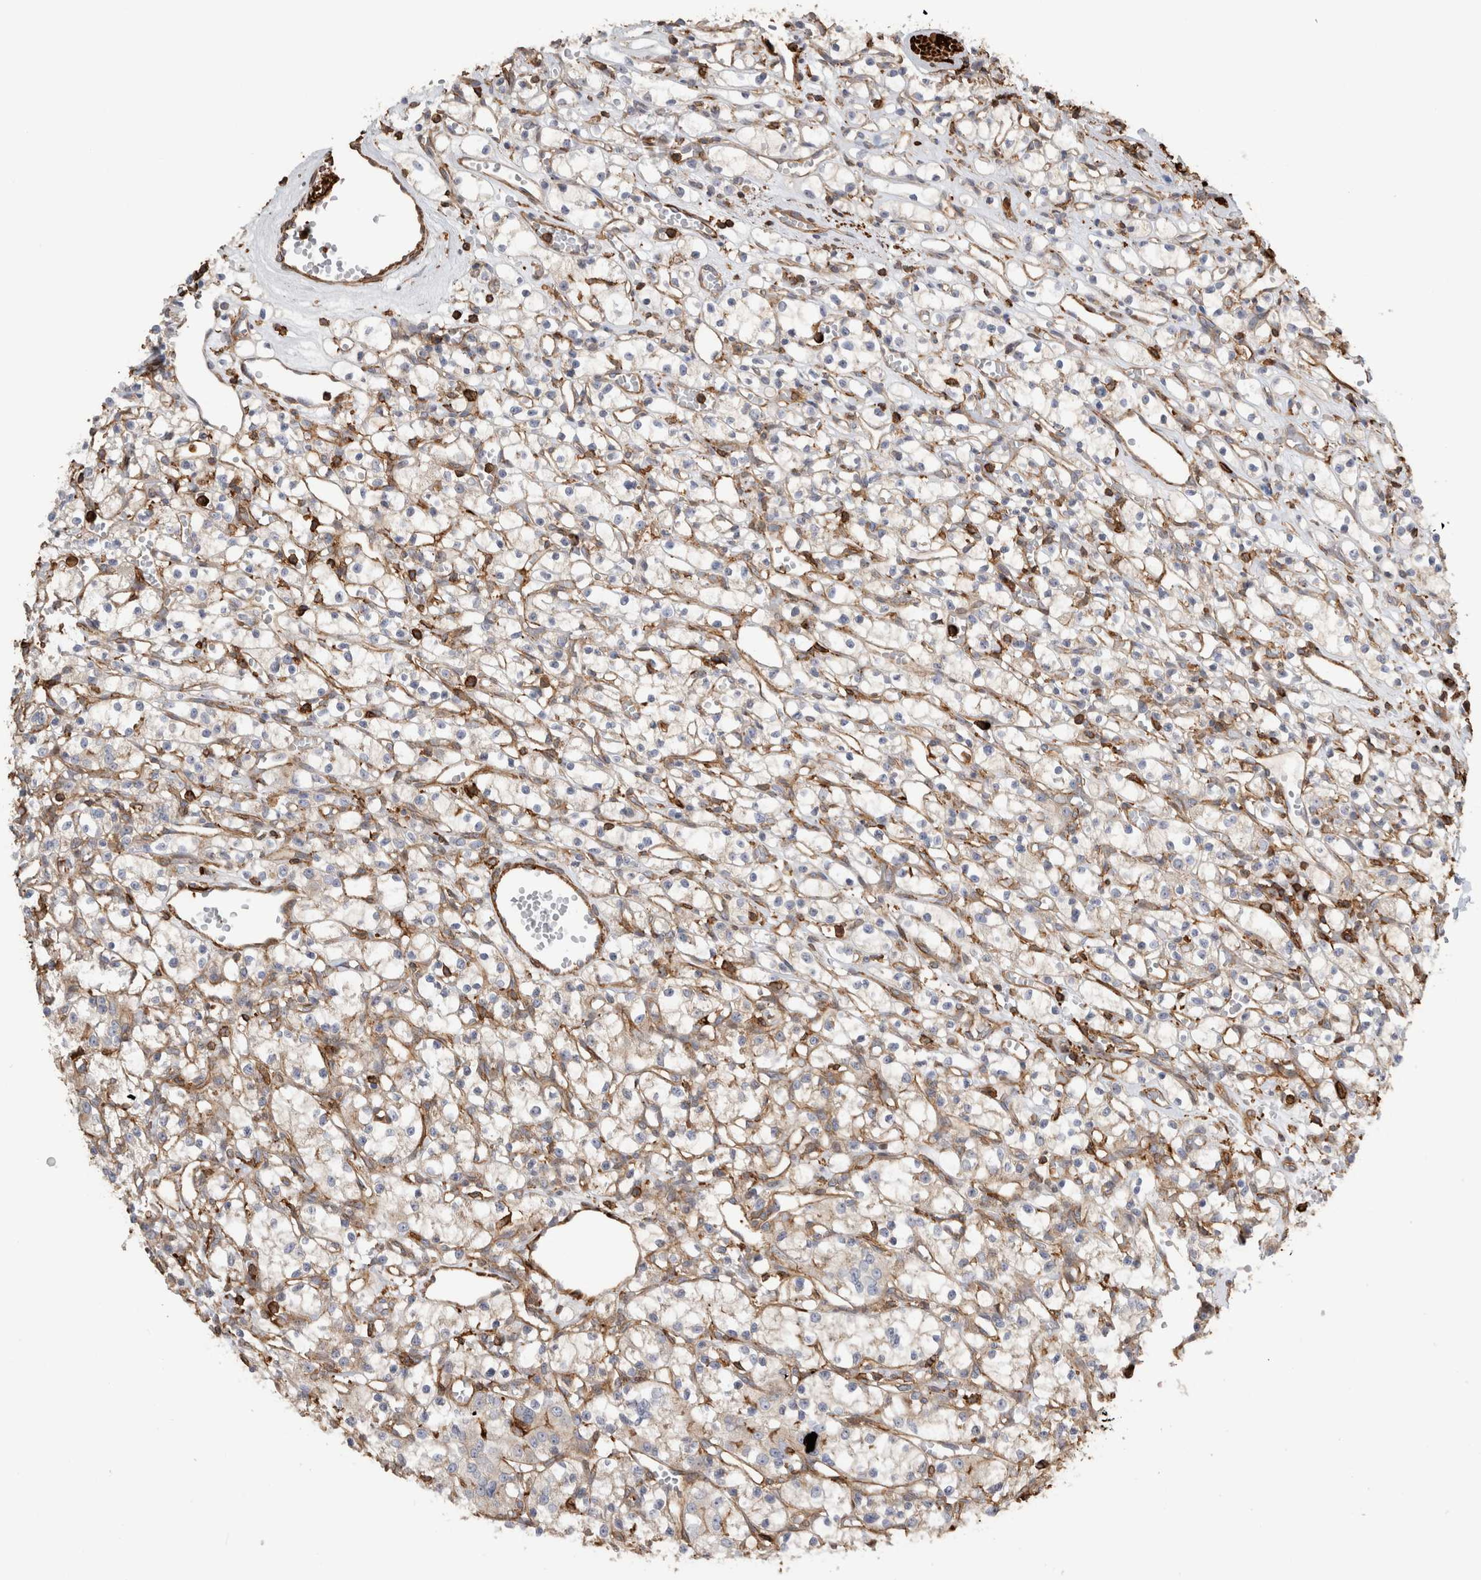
{"staining": {"intensity": "negative", "quantity": "none", "location": "none"}, "tissue": "renal cancer", "cell_type": "Tumor cells", "image_type": "cancer", "snomed": [{"axis": "morphology", "description": "Adenocarcinoma, NOS"}, {"axis": "topography", "description": "Kidney"}], "caption": "High magnification brightfield microscopy of renal cancer stained with DAB (3,3'-diaminobenzidine) (brown) and counterstained with hematoxylin (blue): tumor cells show no significant positivity.", "gene": "GPER1", "patient": {"sex": "female", "age": 59}}